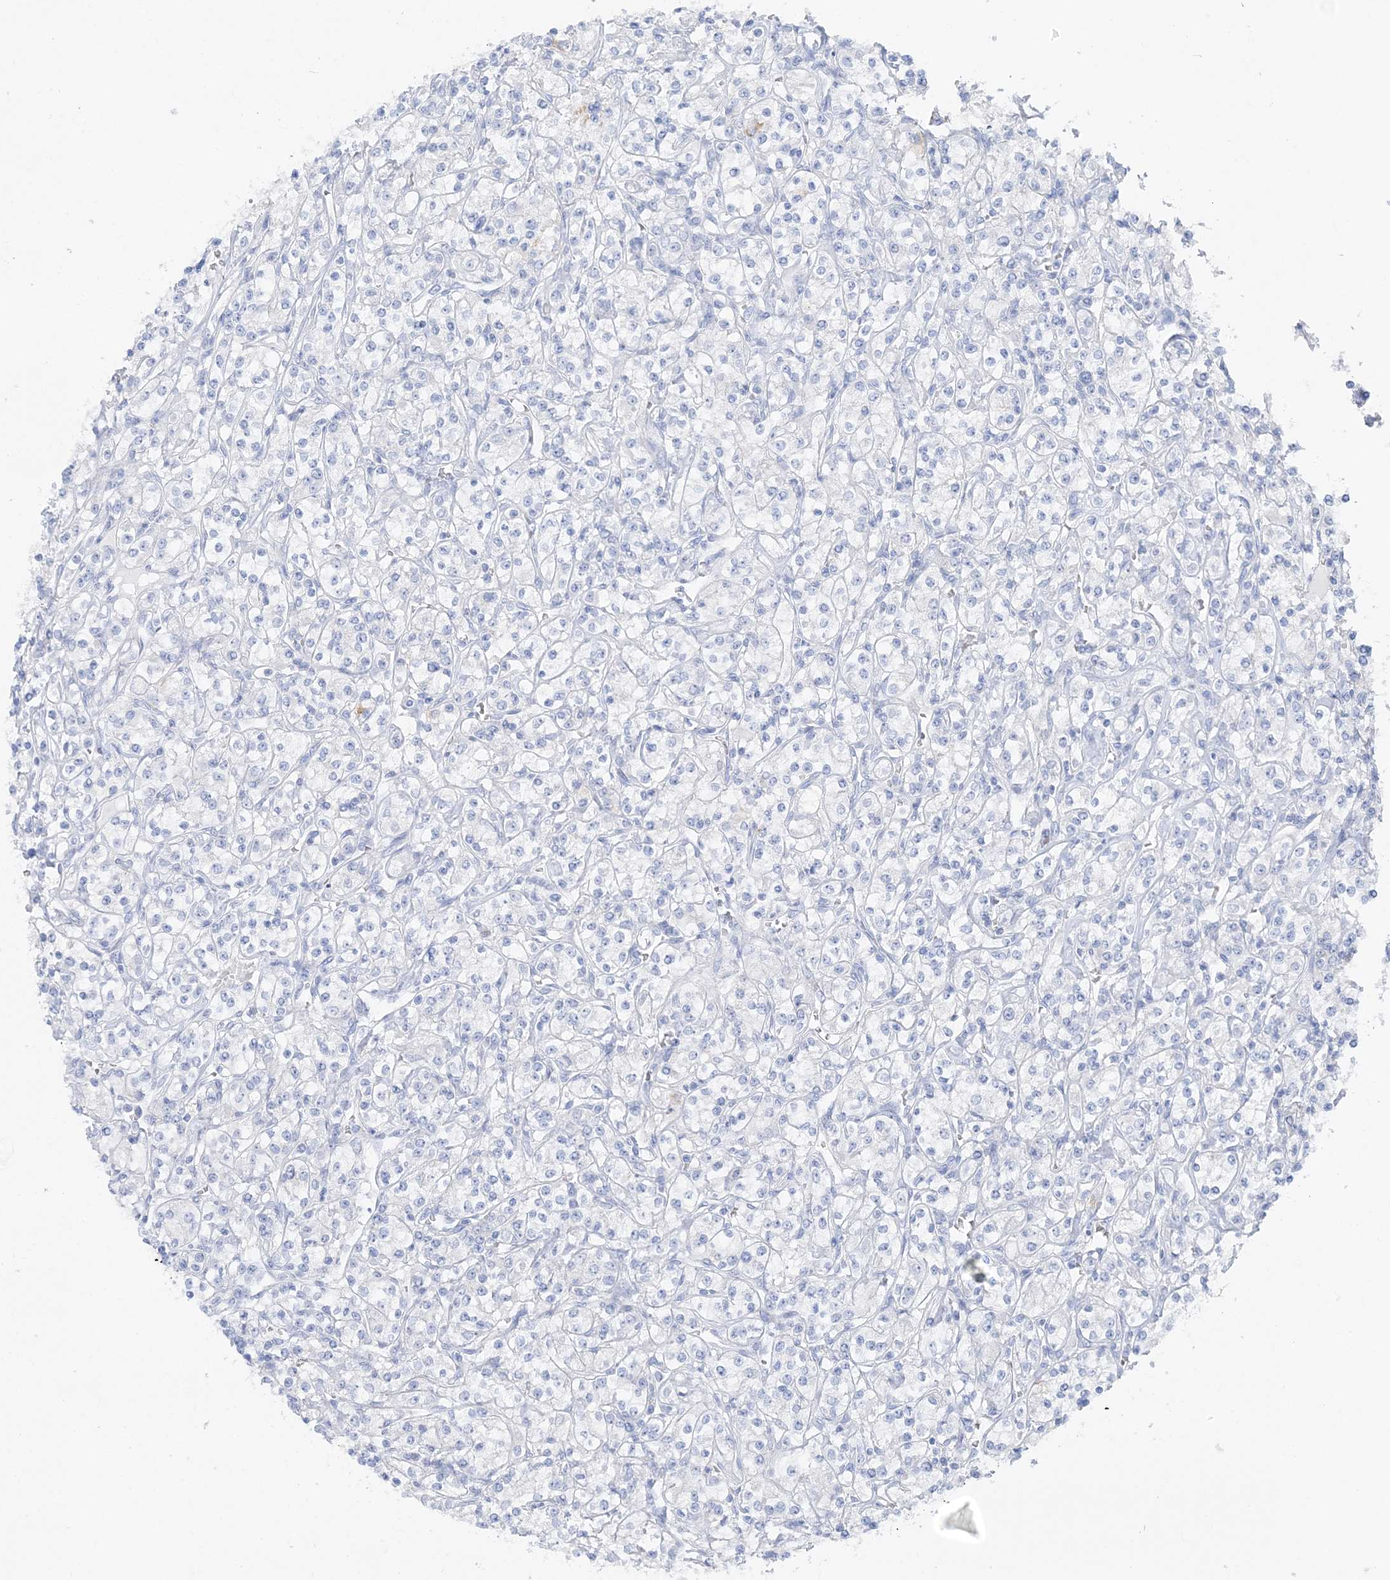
{"staining": {"intensity": "negative", "quantity": "none", "location": "none"}, "tissue": "renal cancer", "cell_type": "Tumor cells", "image_type": "cancer", "snomed": [{"axis": "morphology", "description": "Adenocarcinoma, NOS"}, {"axis": "topography", "description": "Kidney"}], "caption": "This is an IHC histopathology image of renal cancer. There is no staining in tumor cells.", "gene": "HMGCS1", "patient": {"sex": "male", "age": 77}}